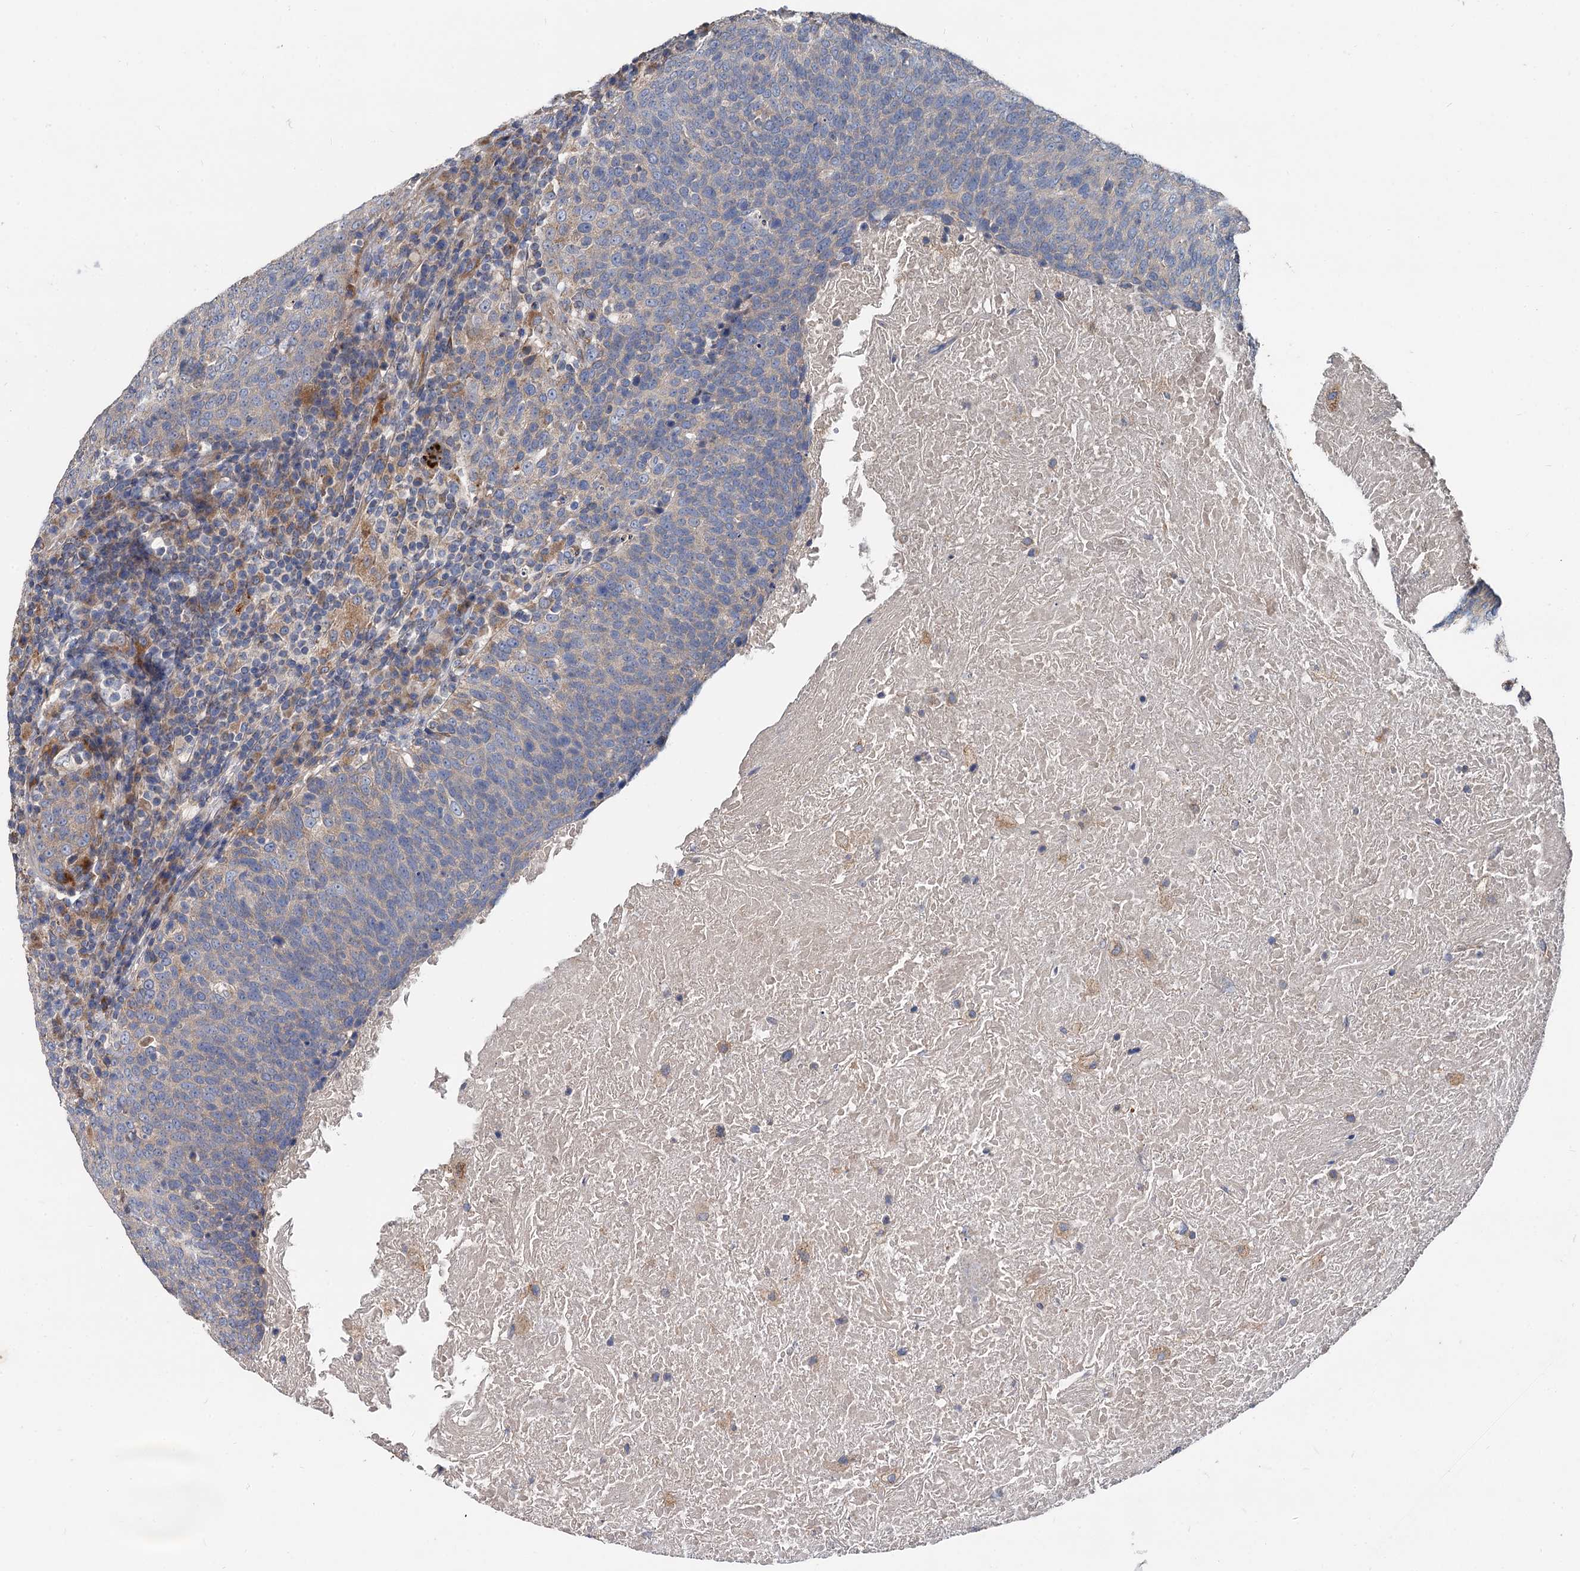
{"staining": {"intensity": "moderate", "quantity": "<25%", "location": "cytoplasmic/membranous"}, "tissue": "head and neck cancer", "cell_type": "Tumor cells", "image_type": "cancer", "snomed": [{"axis": "morphology", "description": "Squamous cell carcinoma, NOS"}, {"axis": "morphology", "description": "Squamous cell carcinoma, metastatic, NOS"}, {"axis": "topography", "description": "Lymph node"}, {"axis": "topography", "description": "Head-Neck"}], "caption": "Head and neck cancer (squamous cell carcinoma) stained for a protein (brown) demonstrates moderate cytoplasmic/membranous positive staining in about <25% of tumor cells.", "gene": "SPRYD3", "patient": {"sex": "male", "age": 62}}